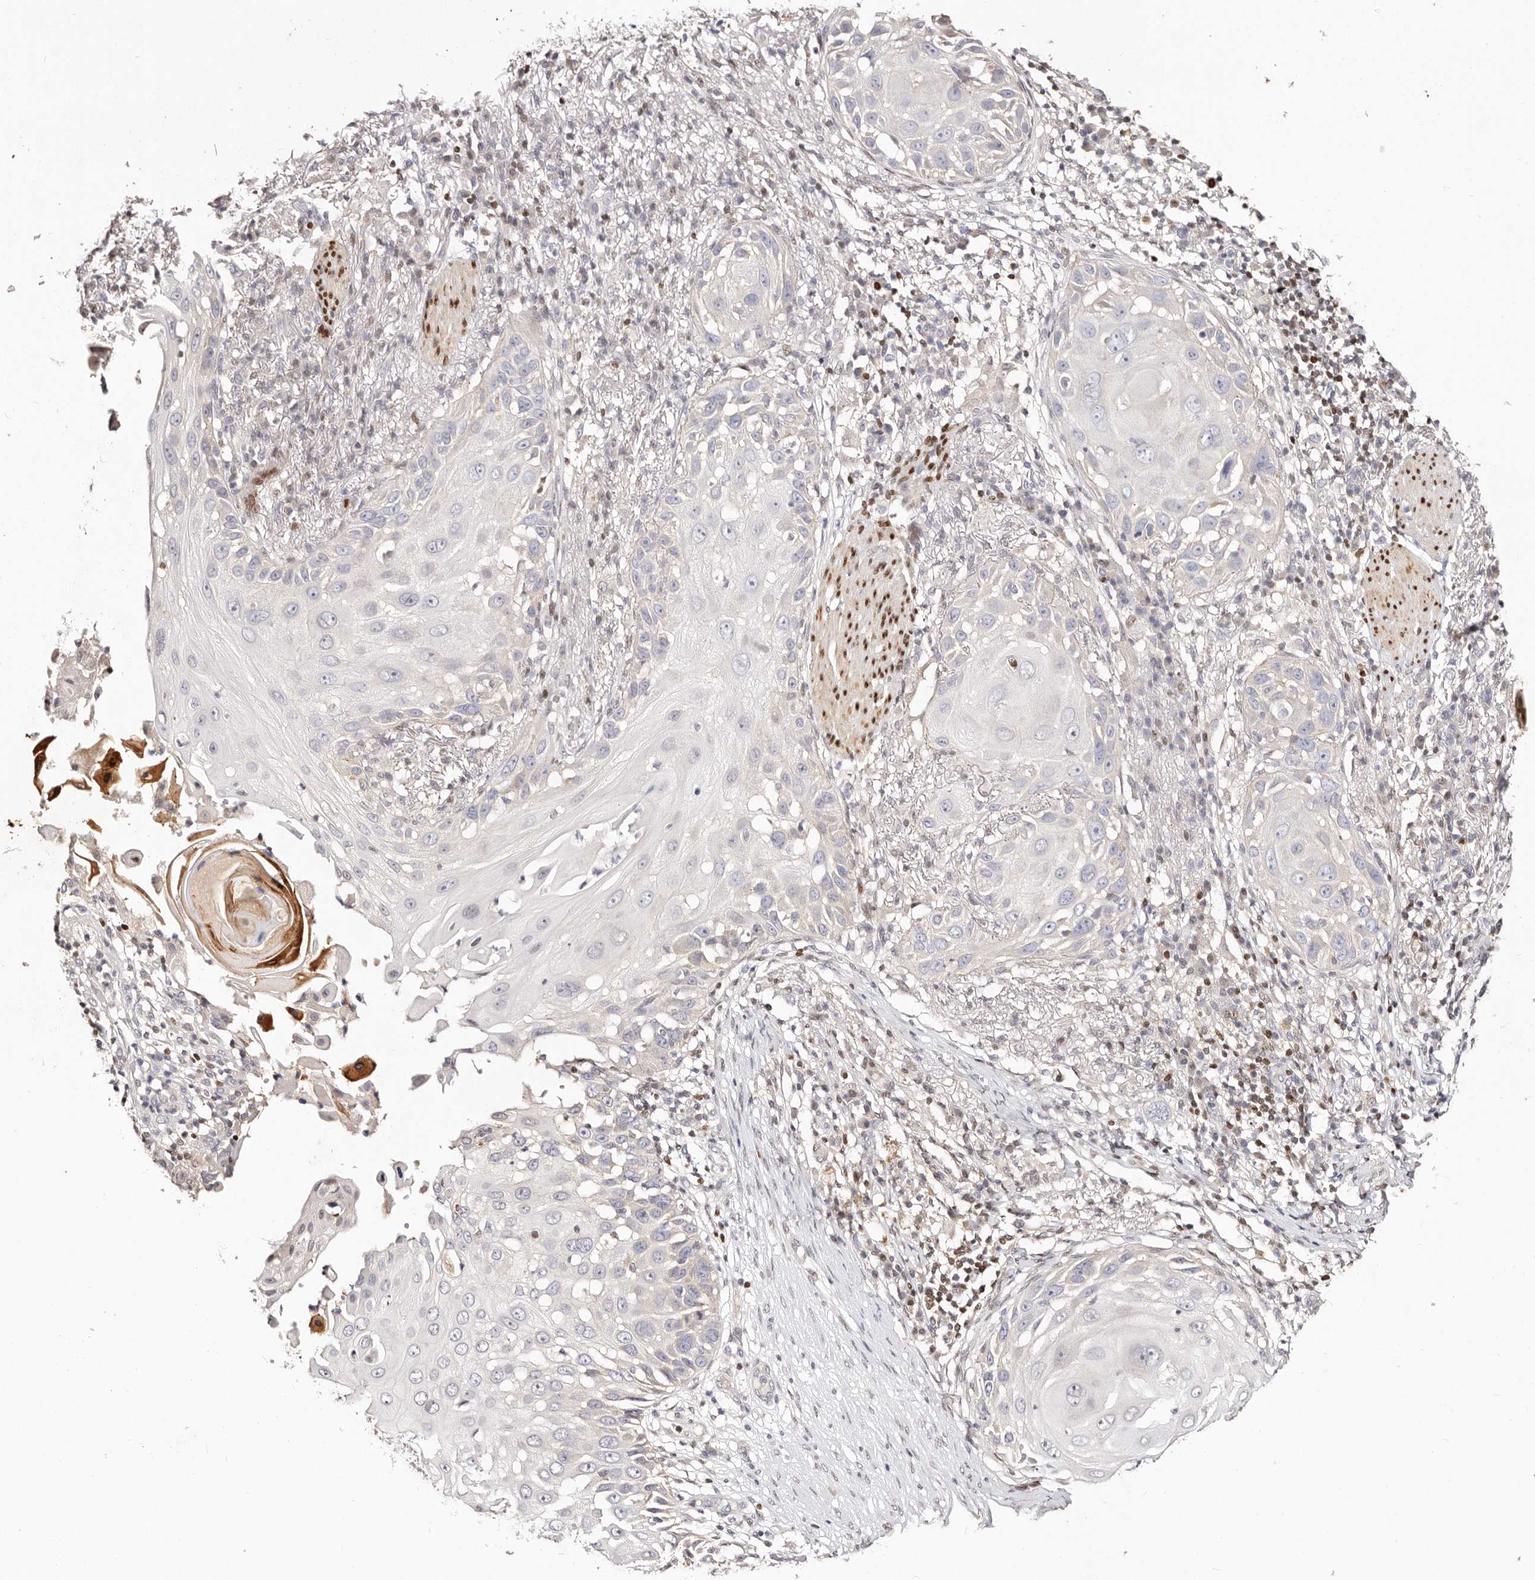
{"staining": {"intensity": "negative", "quantity": "none", "location": "none"}, "tissue": "skin cancer", "cell_type": "Tumor cells", "image_type": "cancer", "snomed": [{"axis": "morphology", "description": "Squamous cell carcinoma, NOS"}, {"axis": "topography", "description": "Skin"}], "caption": "A micrograph of human skin cancer is negative for staining in tumor cells.", "gene": "IQGAP3", "patient": {"sex": "female", "age": 44}}